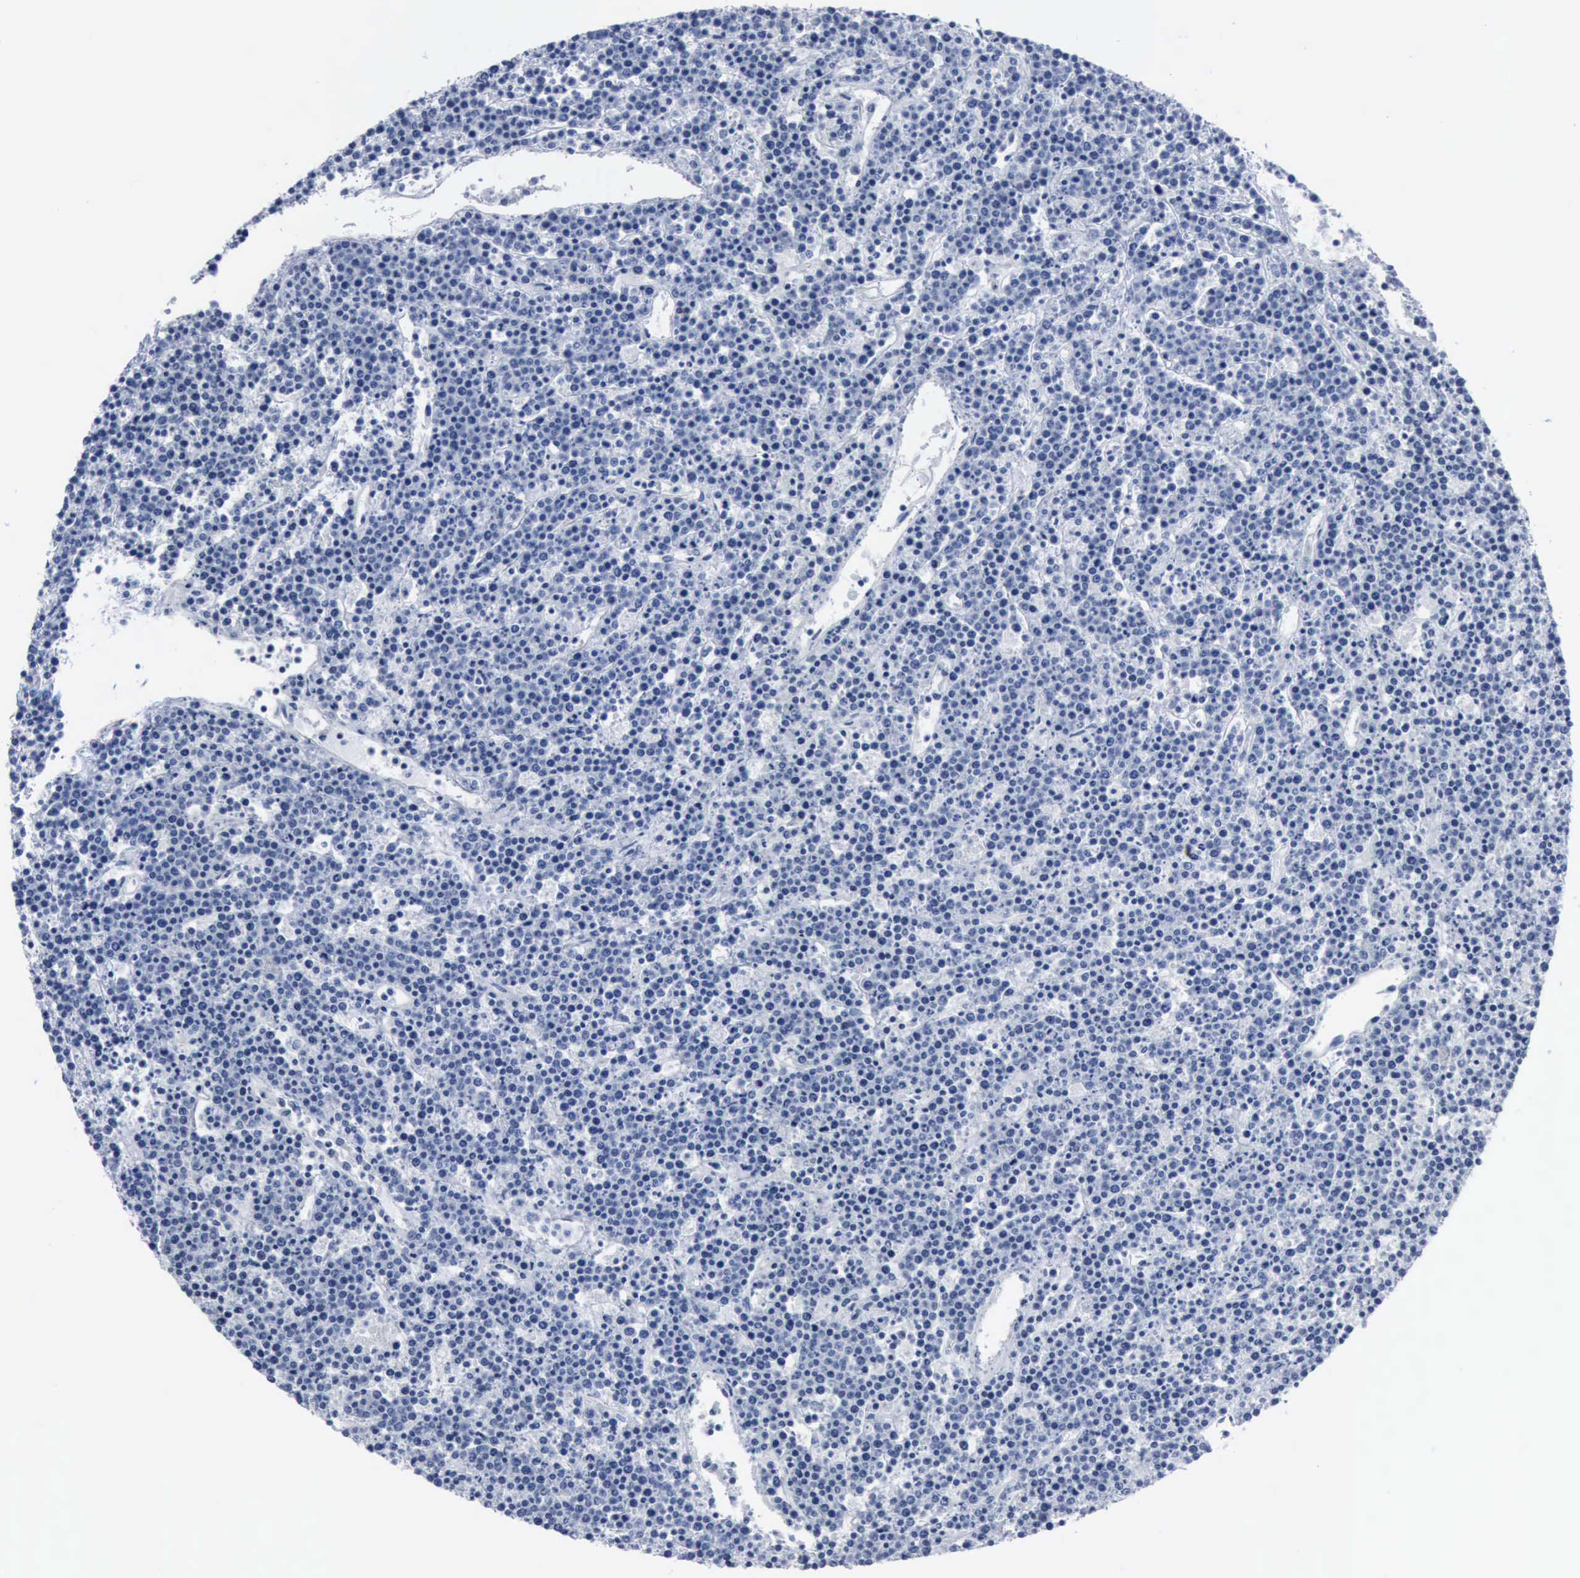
{"staining": {"intensity": "negative", "quantity": "none", "location": "none"}, "tissue": "lymphoma", "cell_type": "Tumor cells", "image_type": "cancer", "snomed": [{"axis": "morphology", "description": "Malignant lymphoma, non-Hodgkin's type, High grade"}, {"axis": "topography", "description": "Ovary"}], "caption": "Protein analysis of high-grade malignant lymphoma, non-Hodgkin's type displays no significant expression in tumor cells.", "gene": "DMD", "patient": {"sex": "female", "age": 56}}